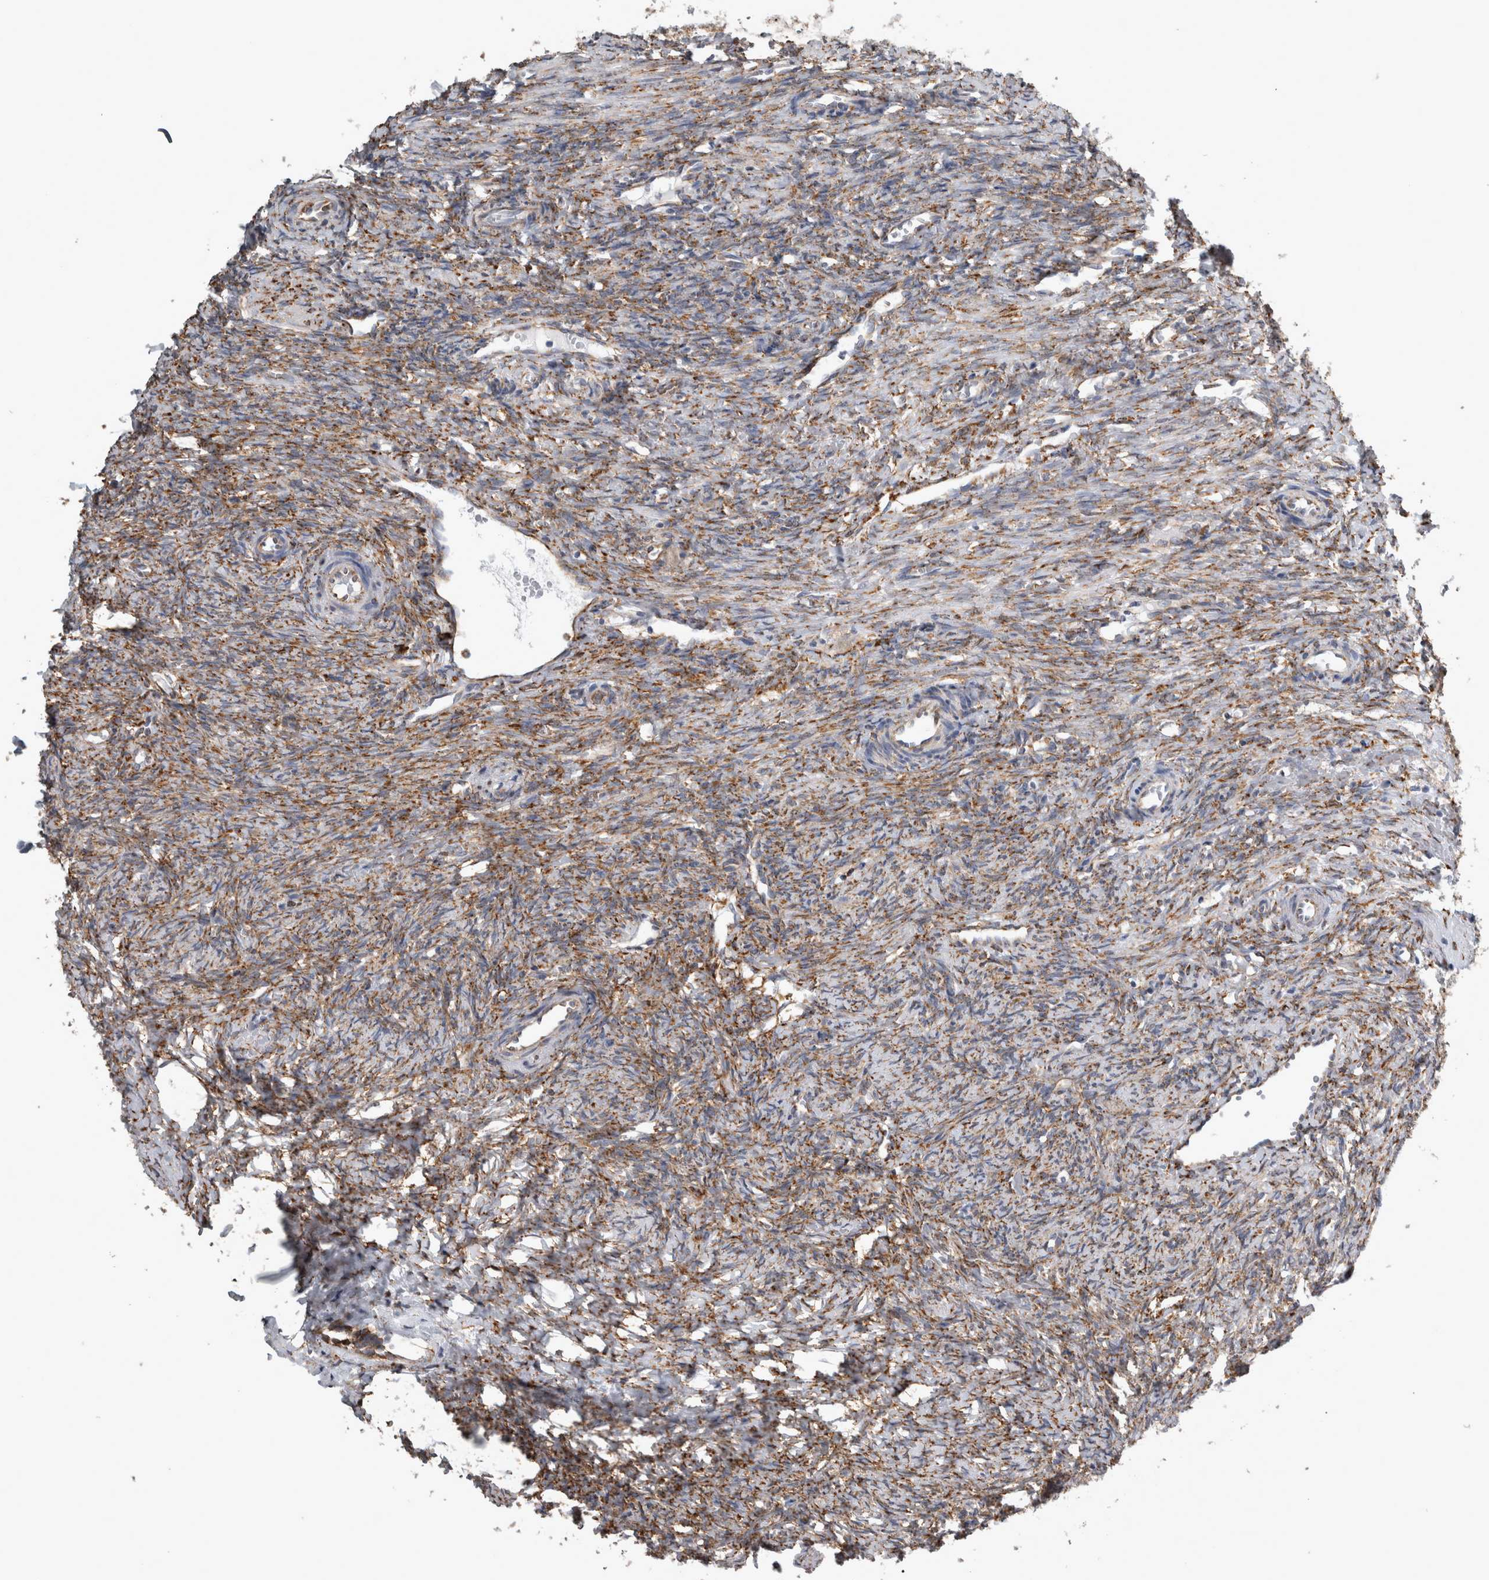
{"staining": {"intensity": "moderate", "quantity": ">75%", "location": "cytoplasmic/membranous"}, "tissue": "ovary", "cell_type": "Ovarian stroma cells", "image_type": "normal", "snomed": [{"axis": "morphology", "description": "Normal tissue, NOS"}, {"axis": "topography", "description": "Ovary"}], "caption": "Ovarian stroma cells exhibit moderate cytoplasmic/membranous staining in approximately >75% of cells in normal ovary. The protein of interest is stained brown, and the nuclei are stained in blue (DAB (3,3'-diaminobenzidine) IHC with brightfield microscopy, high magnification).", "gene": "FHIP2B", "patient": {"sex": "female", "age": 41}}